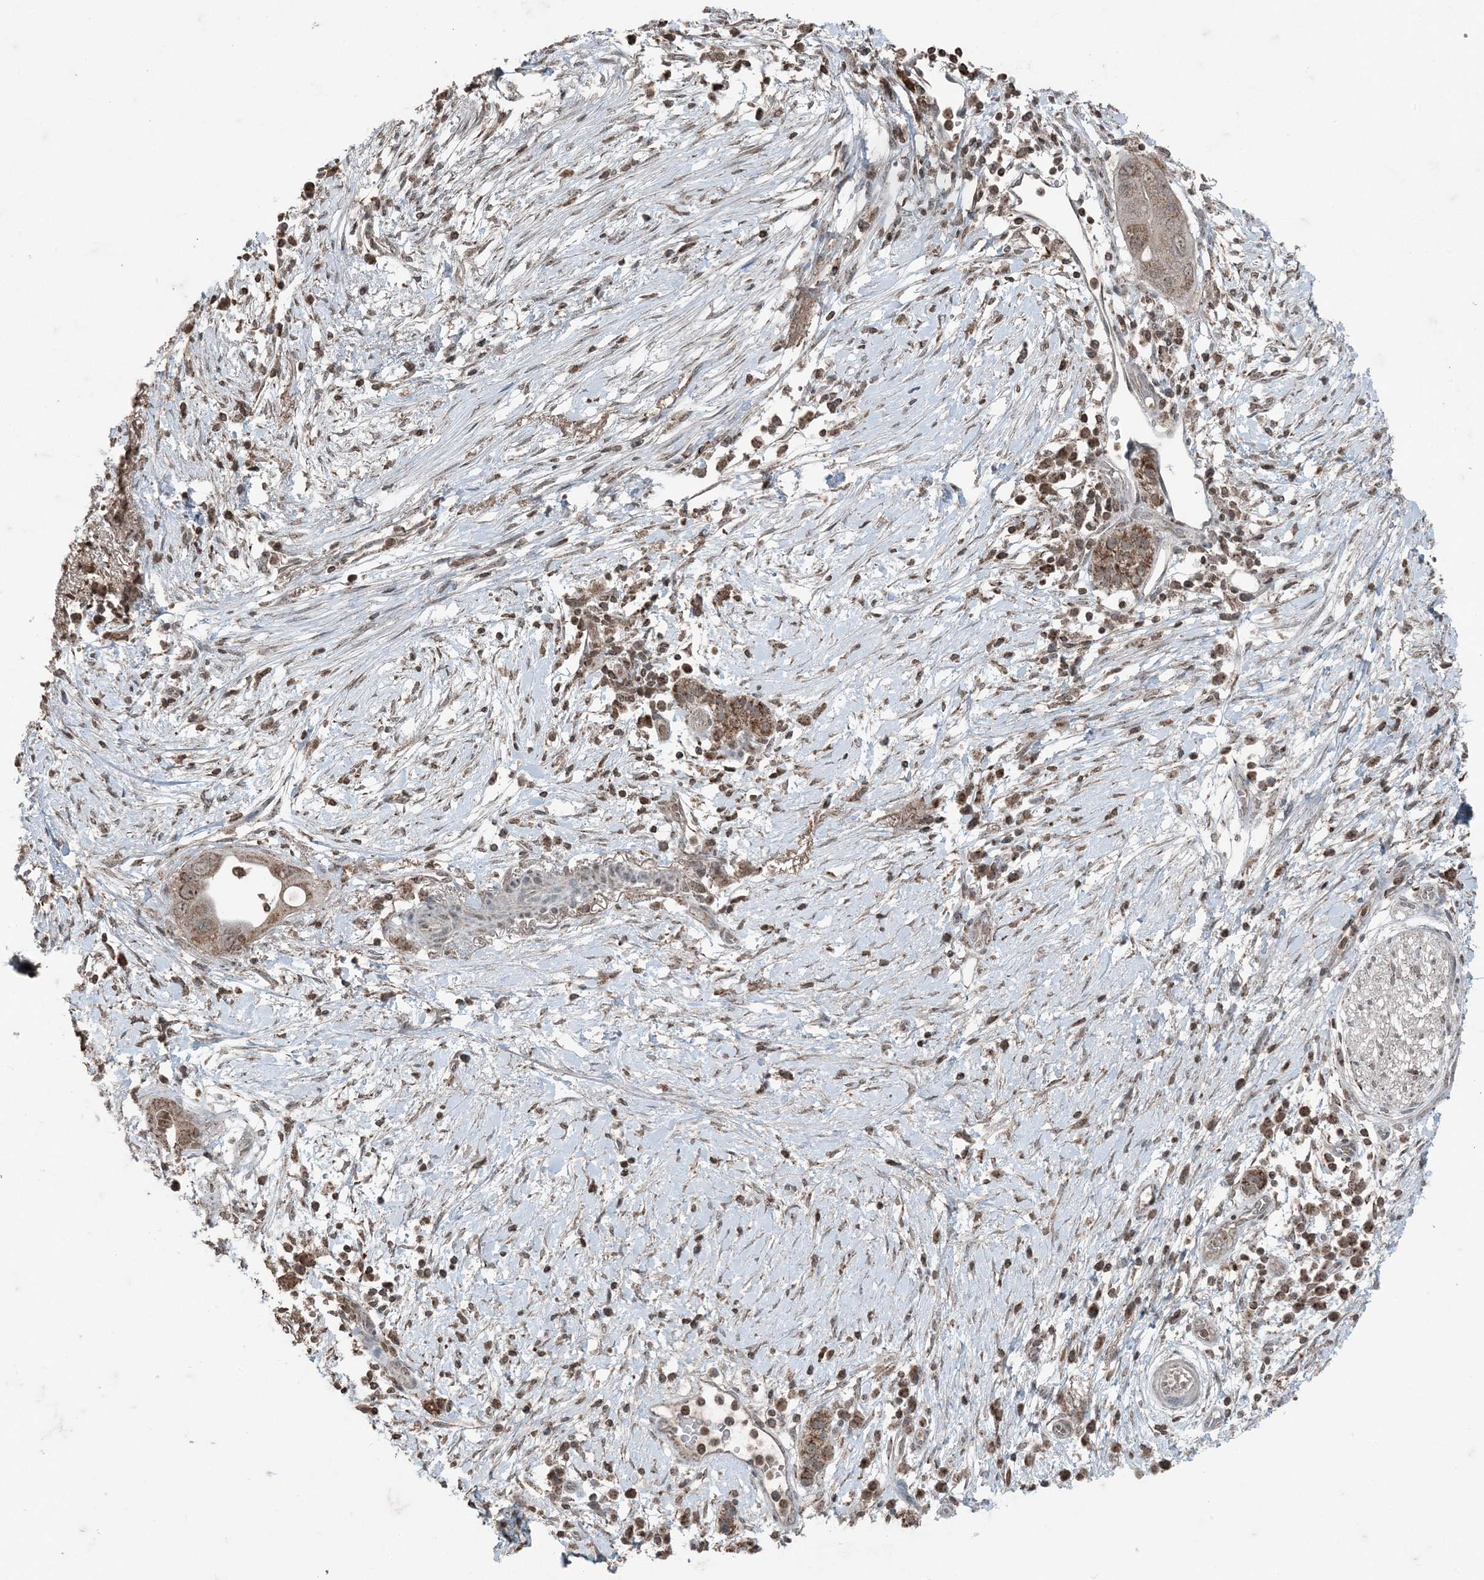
{"staining": {"intensity": "moderate", "quantity": ">75%", "location": "cytoplasmic/membranous,nuclear"}, "tissue": "pancreatic cancer", "cell_type": "Tumor cells", "image_type": "cancer", "snomed": [{"axis": "morphology", "description": "Adenocarcinoma, NOS"}, {"axis": "topography", "description": "Pancreas"}], "caption": "Protein analysis of pancreatic cancer tissue shows moderate cytoplasmic/membranous and nuclear expression in about >75% of tumor cells.", "gene": "GNL1", "patient": {"sex": "male", "age": 68}}